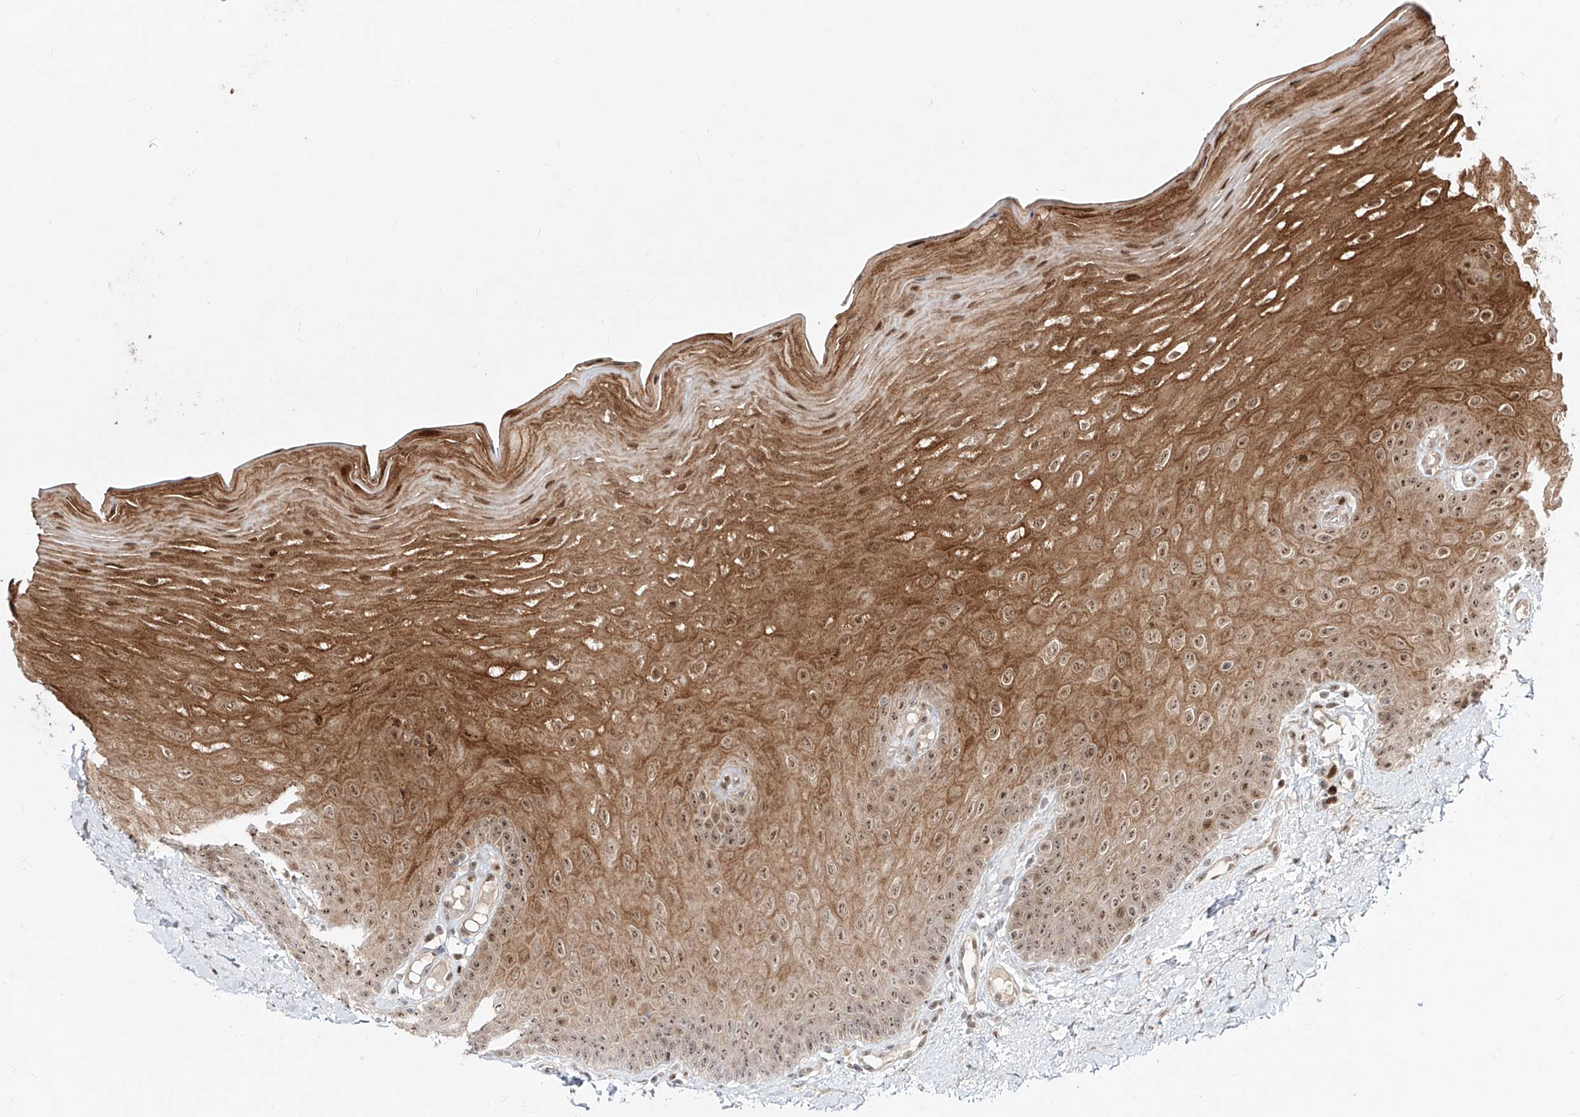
{"staining": {"intensity": "moderate", "quantity": ">75%", "location": "cytoplasmic/membranous,nuclear"}, "tissue": "oral mucosa", "cell_type": "Squamous epithelial cells", "image_type": "normal", "snomed": [{"axis": "morphology", "description": "Normal tissue, NOS"}, {"axis": "topography", "description": "Oral tissue"}], "caption": "A photomicrograph of oral mucosa stained for a protein exhibits moderate cytoplasmic/membranous,nuclear brown staining in squamous epithelial cells. (DAB = brown stain, brightfield microscopy at high magnification).", "gene": "ZNF710", "patient": {"sex": "female", "age": 39}}